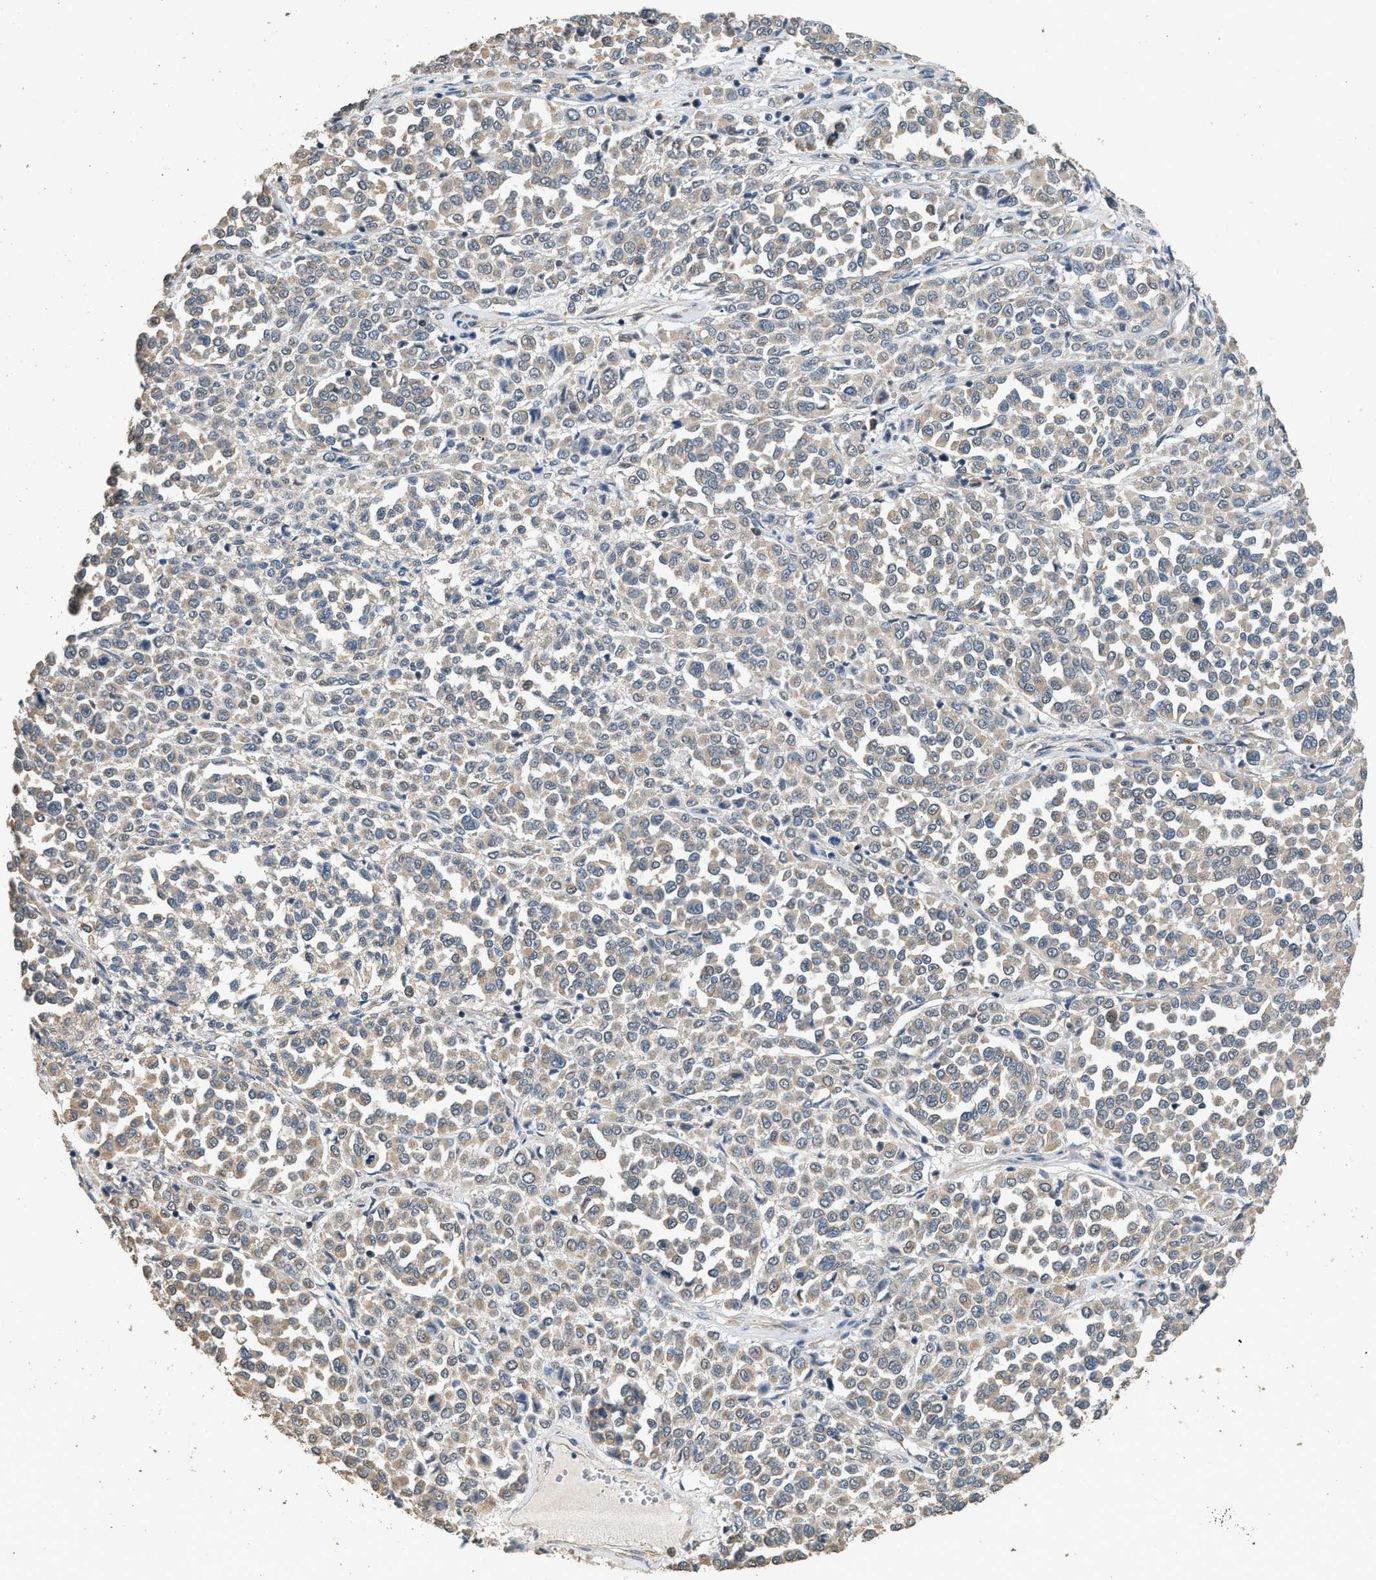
{"staining": {"intensity": "negative", "quantity": "none", "location": "none"}, "tissue": "melanoma", "cell_type": "Tumor cells", "image_type": "cancer", "snomed": [{"axis": "morphology", "description": "Malignant melanoma, Metastatic site"}, {"axis": "topography", "description": "Pancreas"}], "caption": "Immunohistochemical staining of human malignant melanoma (metastatic site) reveals no significant expression in tumor cells.", "gene": "PCLO", "patient": {"sex": "female", "age": 30}}